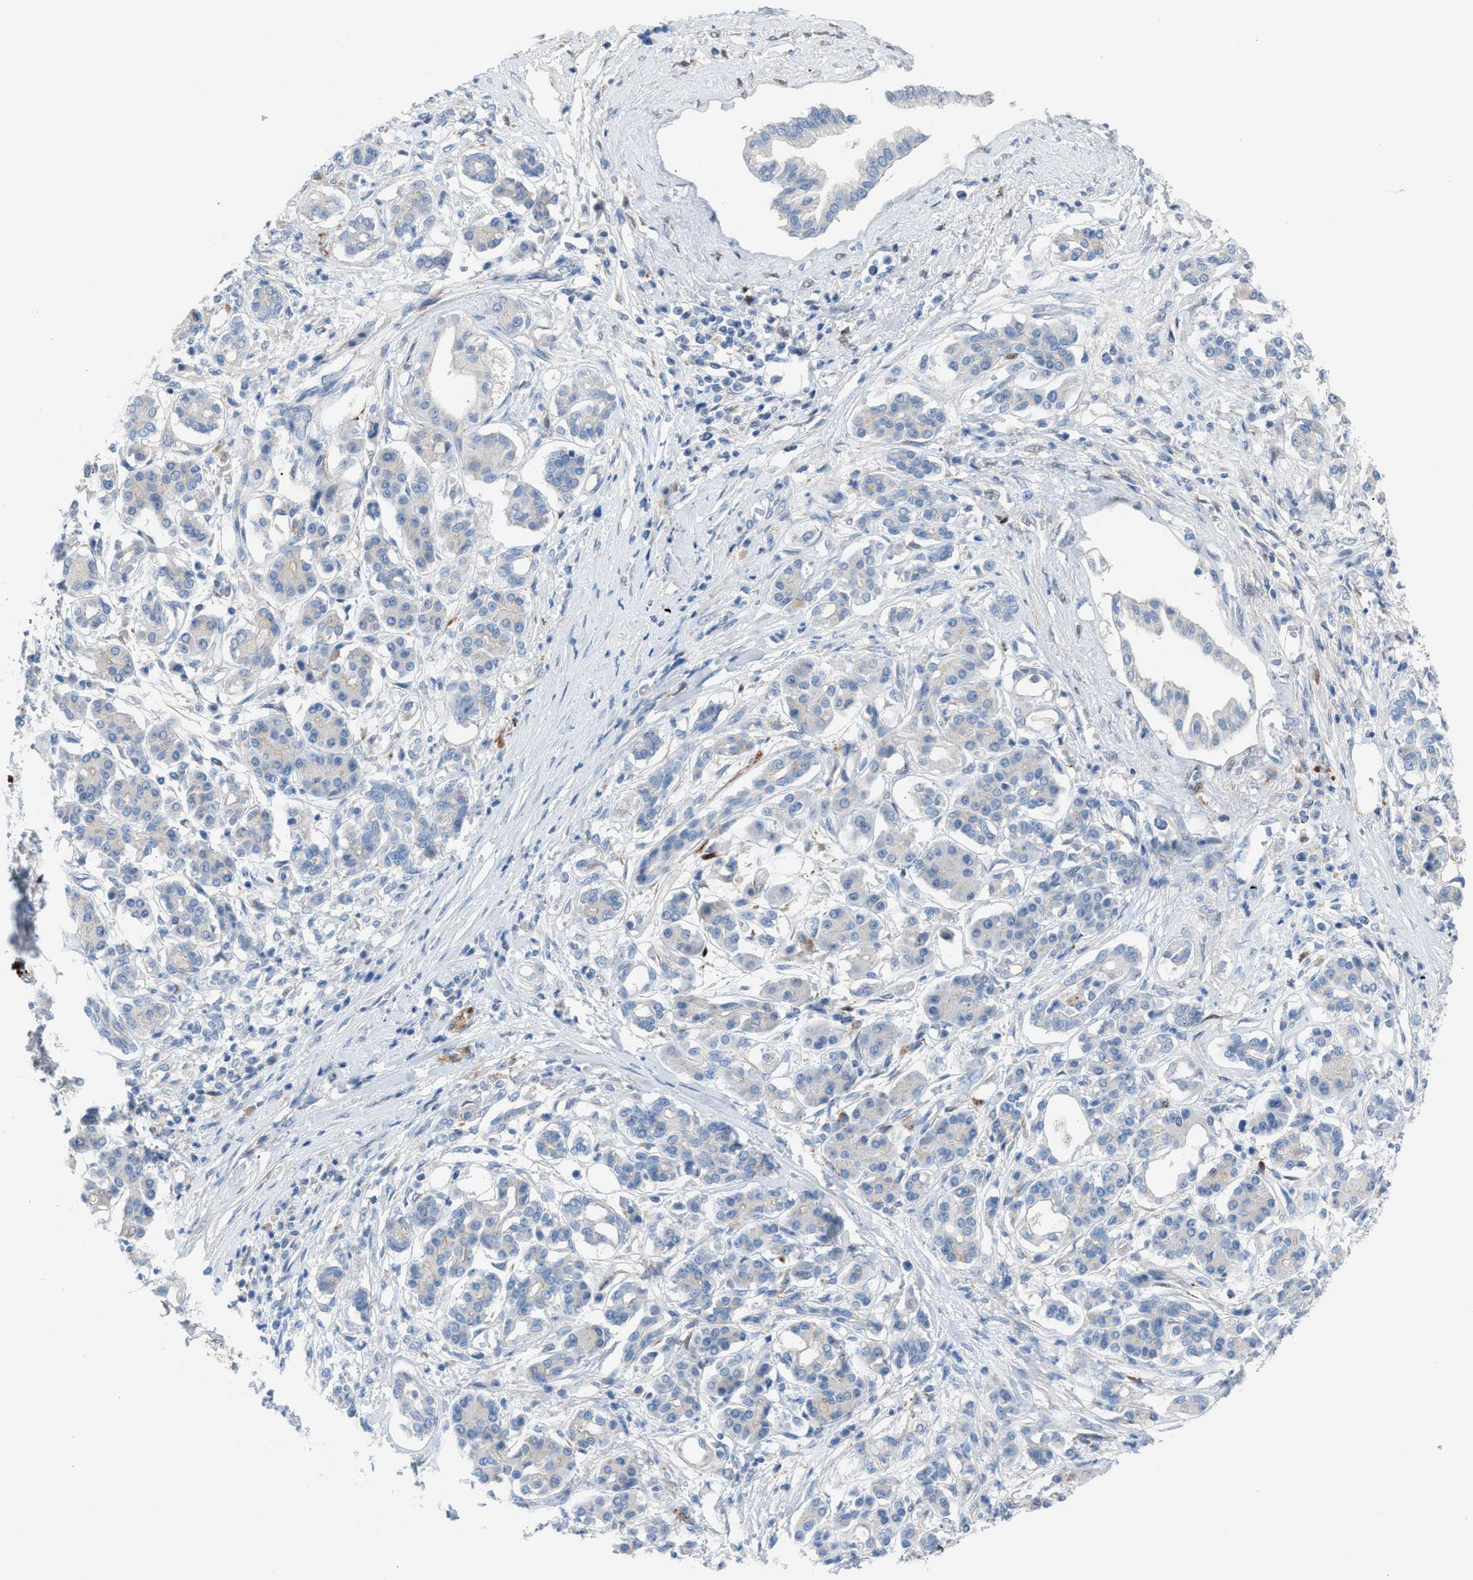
{"staining": {"intensity": "negative", "quantity": "none", "location": "none"}, "tissue": "pancreatic cancer", "cell_type": "Tumor cells", "image_type": "cancer", "snomed": [{"axis": "morphology", "description": "Adenocarcinoma, NOS"}, {"axis": "topography", "description": "Pancreas"}], "caption": "This is an IHC micrograph of human pancreatic cancer. There is no positivity in tumor cells.", "gene": "ASPA", "patient": {"sex": "female", "age": 56}}